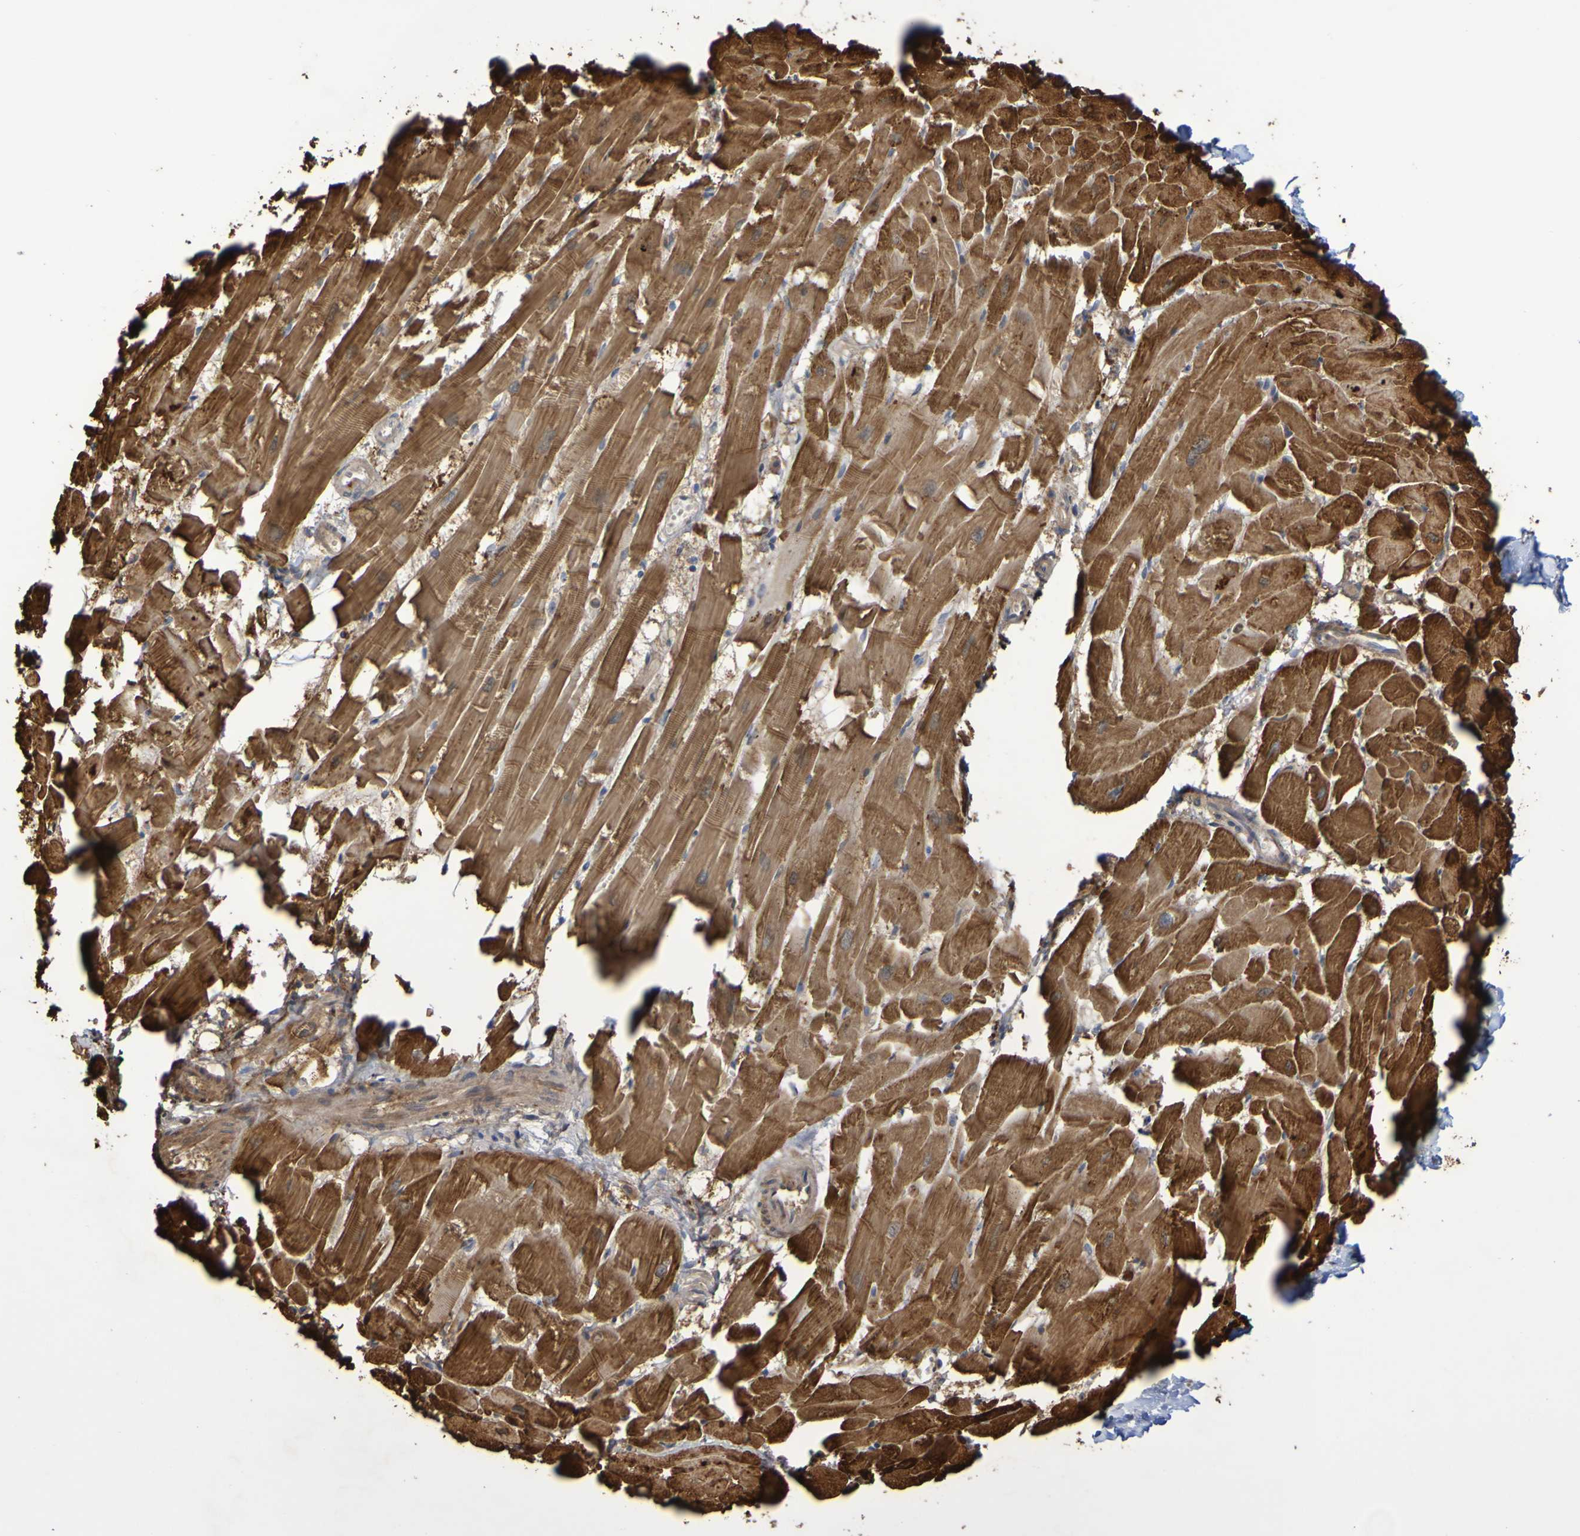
{"staining": {"intensity": "strong", "quantity": ">75%", "location": "cytoplasmic/membranous"}, "tissue": "heart muscle", "cell_type": "Cardiomyocytes", "image_type": "normal", "snomed": [{"axis": "morphology", "description": "Normal tissue, NOS"}, {"axis": "topography", "description": "Heart"}], "caption": "This is an image of immunohistochemistry staining of normal heart muscle, which shows strong positivity in the cytoplasmic/membranous of cardiomyocytes.", "gene": "SERPINB6", "patient": {"sex": "female", "age": 19}}